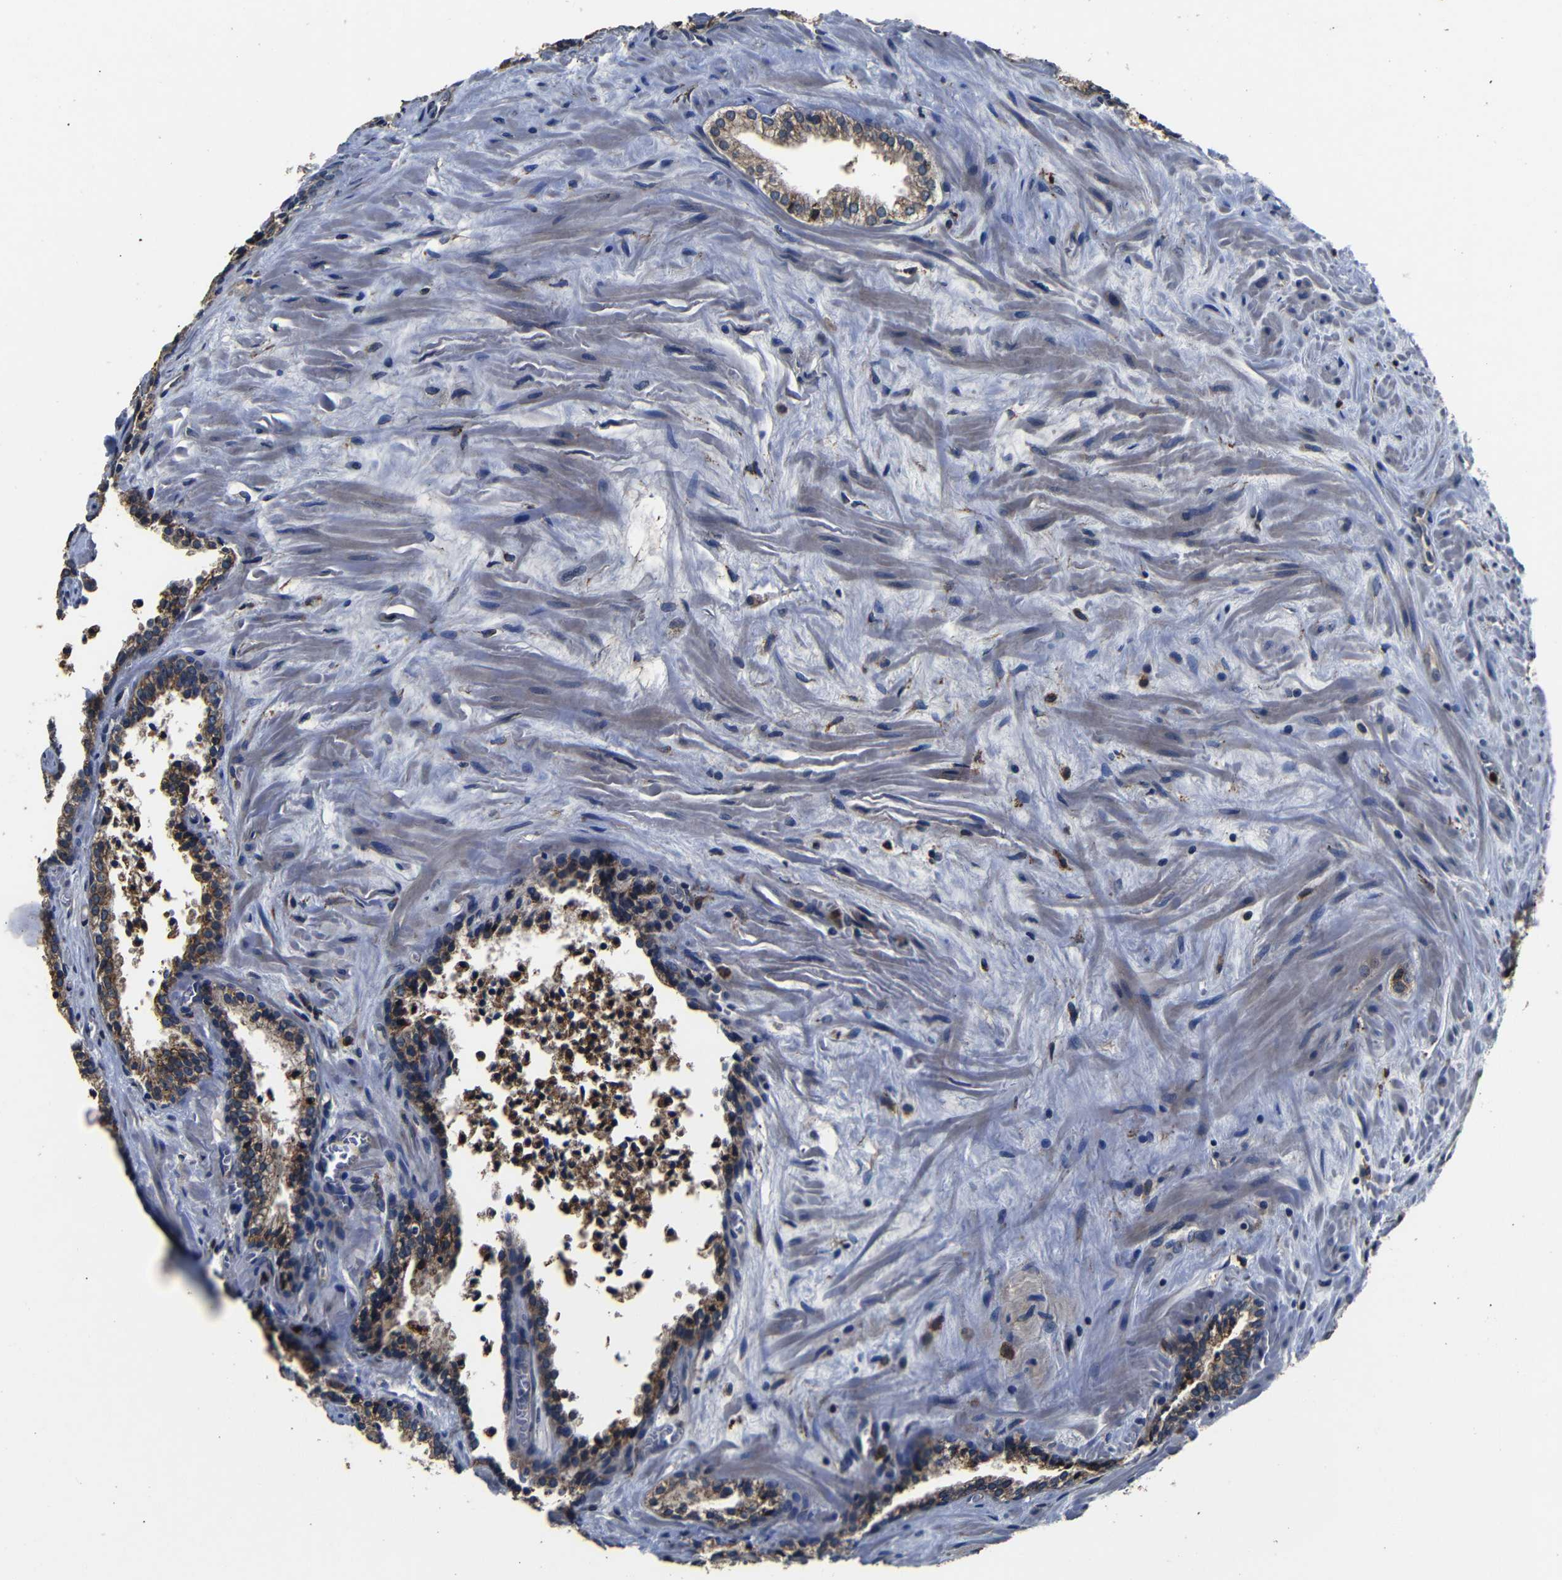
{"staining": {"intensity": "moderate", "quantity": ">75%", "location": "cytoplasmic/membranous"}, "tissue": "prostate cancer", "cell_type": "Tumor cells", "image_type": "cancer", "snomed": [{"axis": "morphology", "description": "Adenocarcinoma, Low grade"}, {"axis": "topography", "description": "Prostate"}], "caption": "IHC staining of prostate cancer, which demonstrates medium levels of moderate cytoplasmic/membranous staining in approximately >75% of tumor cells indicating moderate cytoplasmic/membranous protein positivity. The staining was performed using DAB (3,3'-diaminobenzidine) (brown) for protein detection and nuclei were counterstained in hematoxylin (blue).", "gene": "SCN9A", "patient": {"sex": "male", "age": 60}}